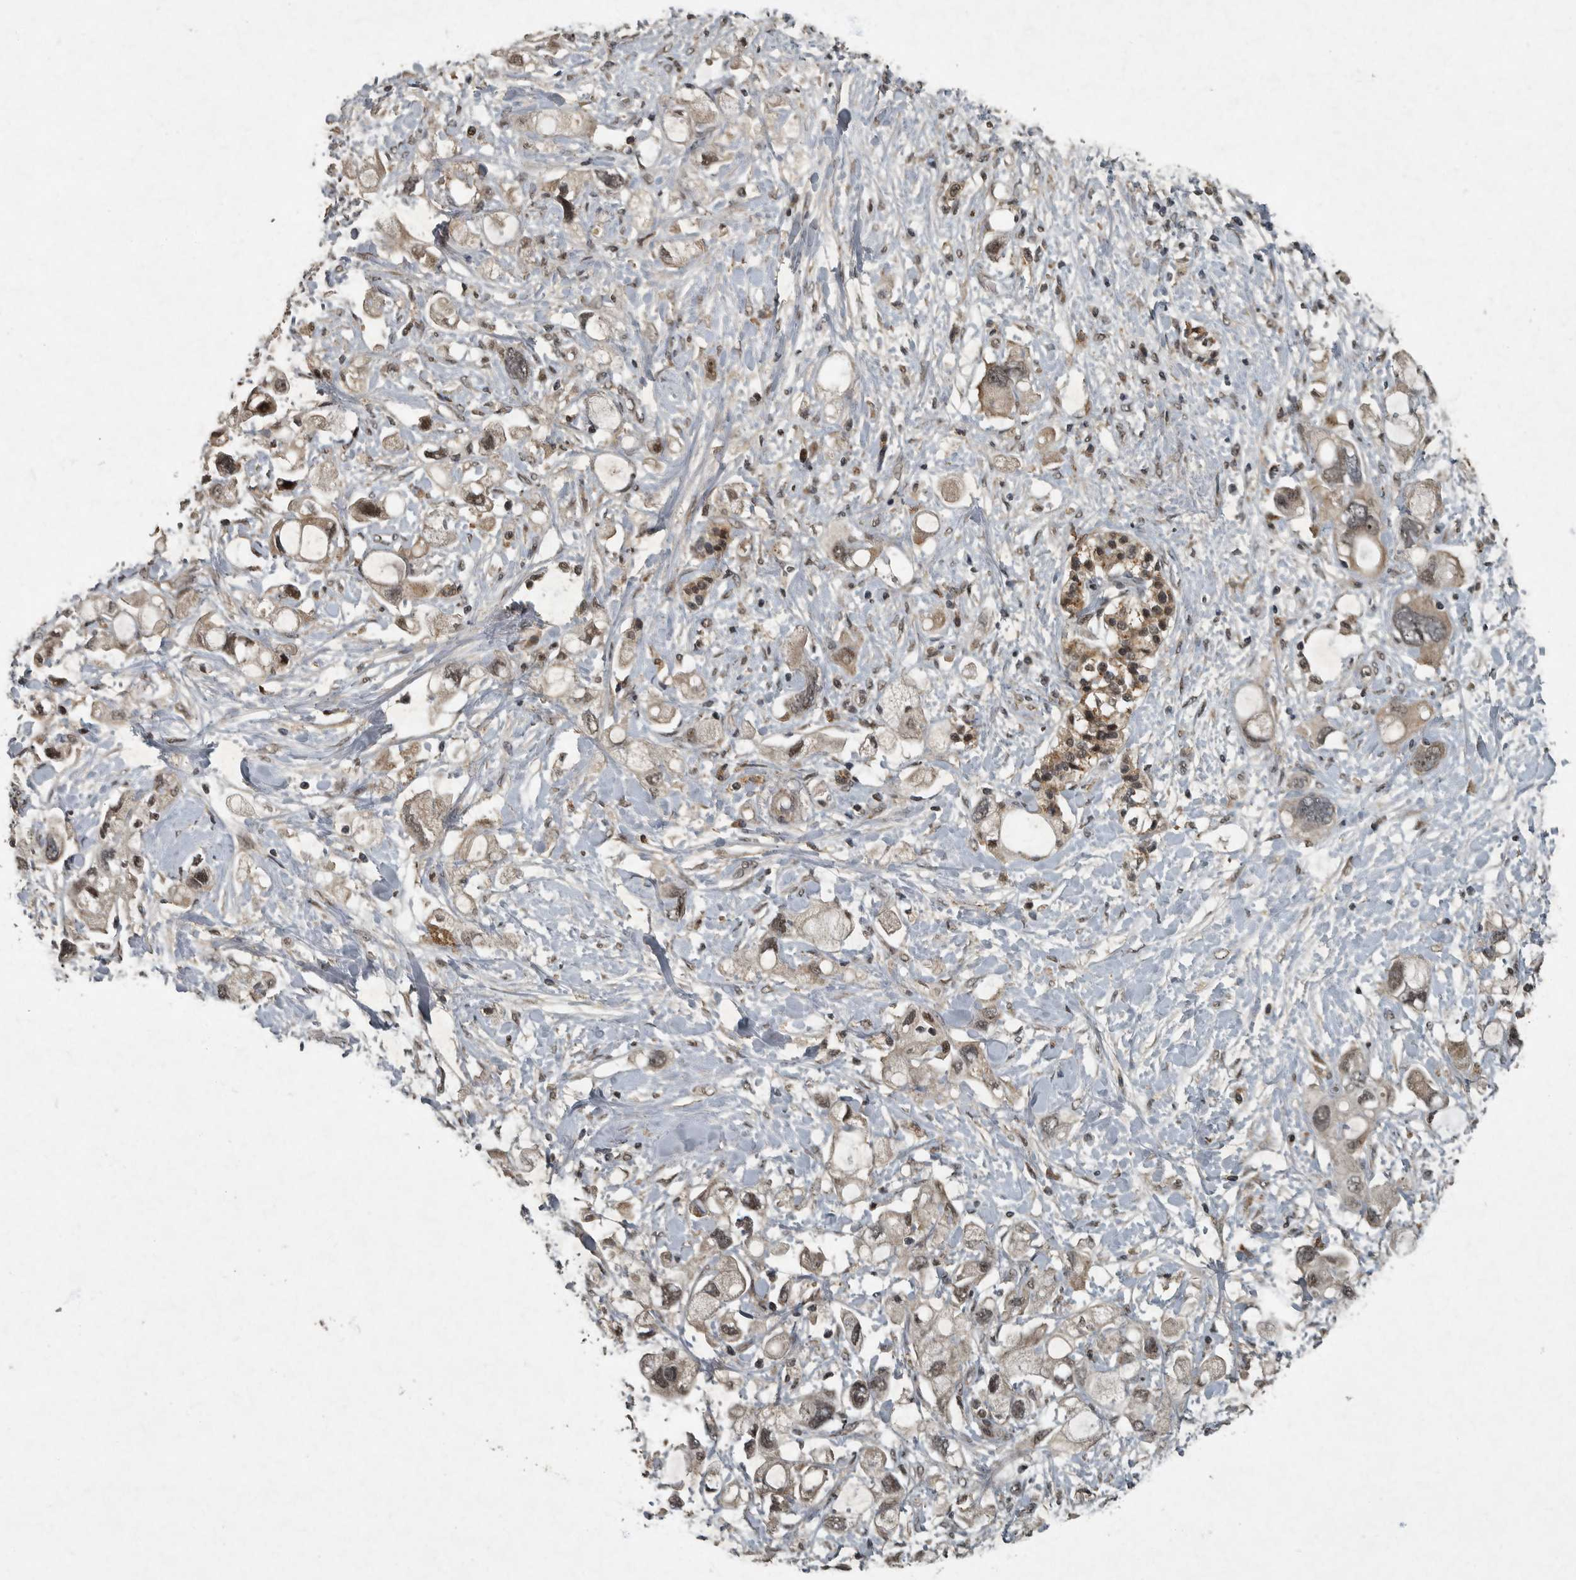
{"staining": {"intensity": "weak", "quantity": ">75%", "location": "cytoplasmic/membranous,nuclear"}, "tissue": "pancreatic cancer", "cell_type": "Tumor cells", "image_type": "cancer", "snomed": [{"axis": "morphology", "description": "Adenocarcinoma, NOS"}, {"axis": "topography", "description": "Pancreas"}], "caption": "An immunohistochemistry micrograph of neoplastic tissue is shown. Protein staining in brown labels weak cytoplasmic/membranous and nuclear positivity in pancreatic adenocarcinoma within tumor cells.", "gene": "FOXO1", "patient": {"sex": "female", "age": 56}}